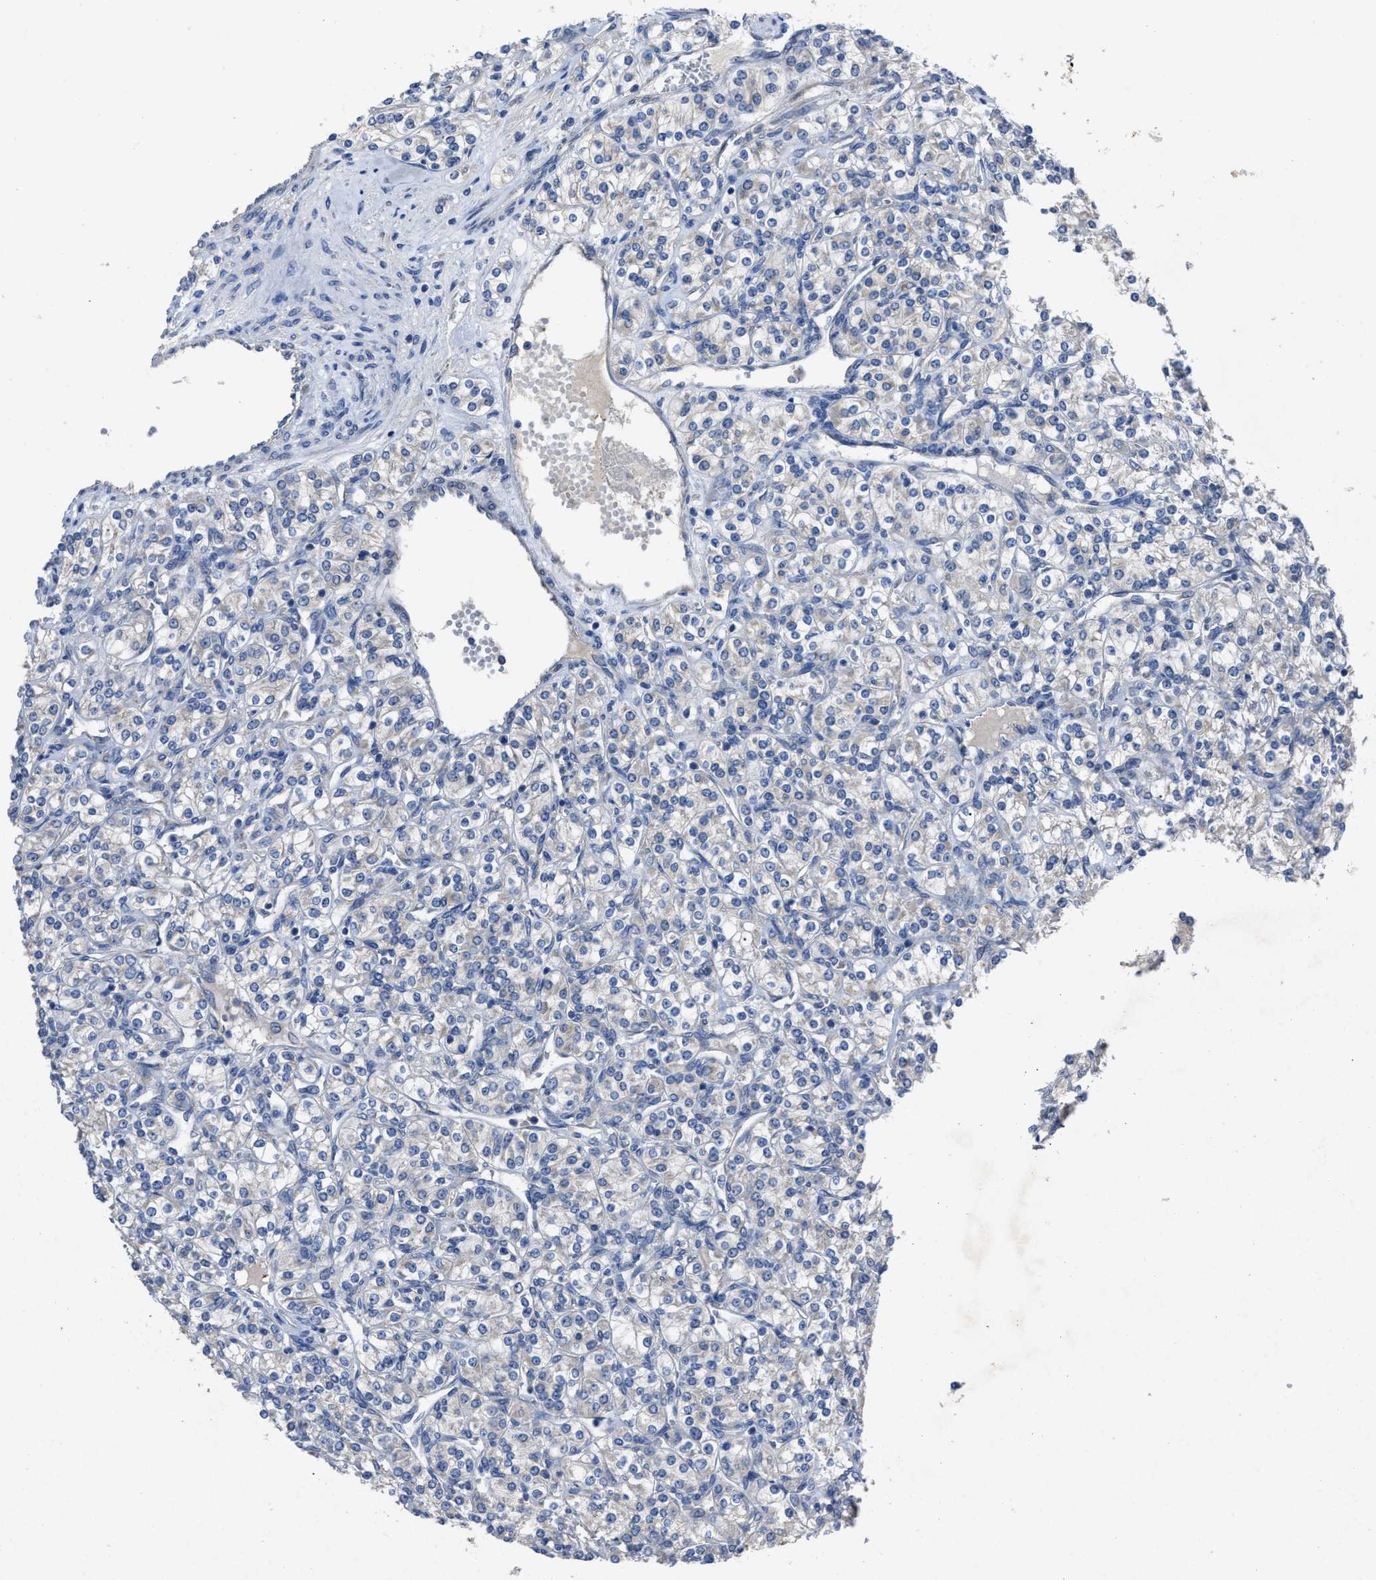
{"staining": {"intensity": "negative", "quantity": "none", "location": "none"}, "tissue": "renal cancer", "cell_type": "Tumor cells", "image_type": "cancer", "snomed": [{"axis": "morphology", "description": "Adenocarcinoma, NOS"}, {"axis": "topography", "description": "Kidney"}], "caption": "Renal cancer (adenocarcinoma) was stained to show a protein in brown. There is no significant expression in tumor cells.", "gene": "UPF1", "patient": {"sex": "male", "age": 77}}